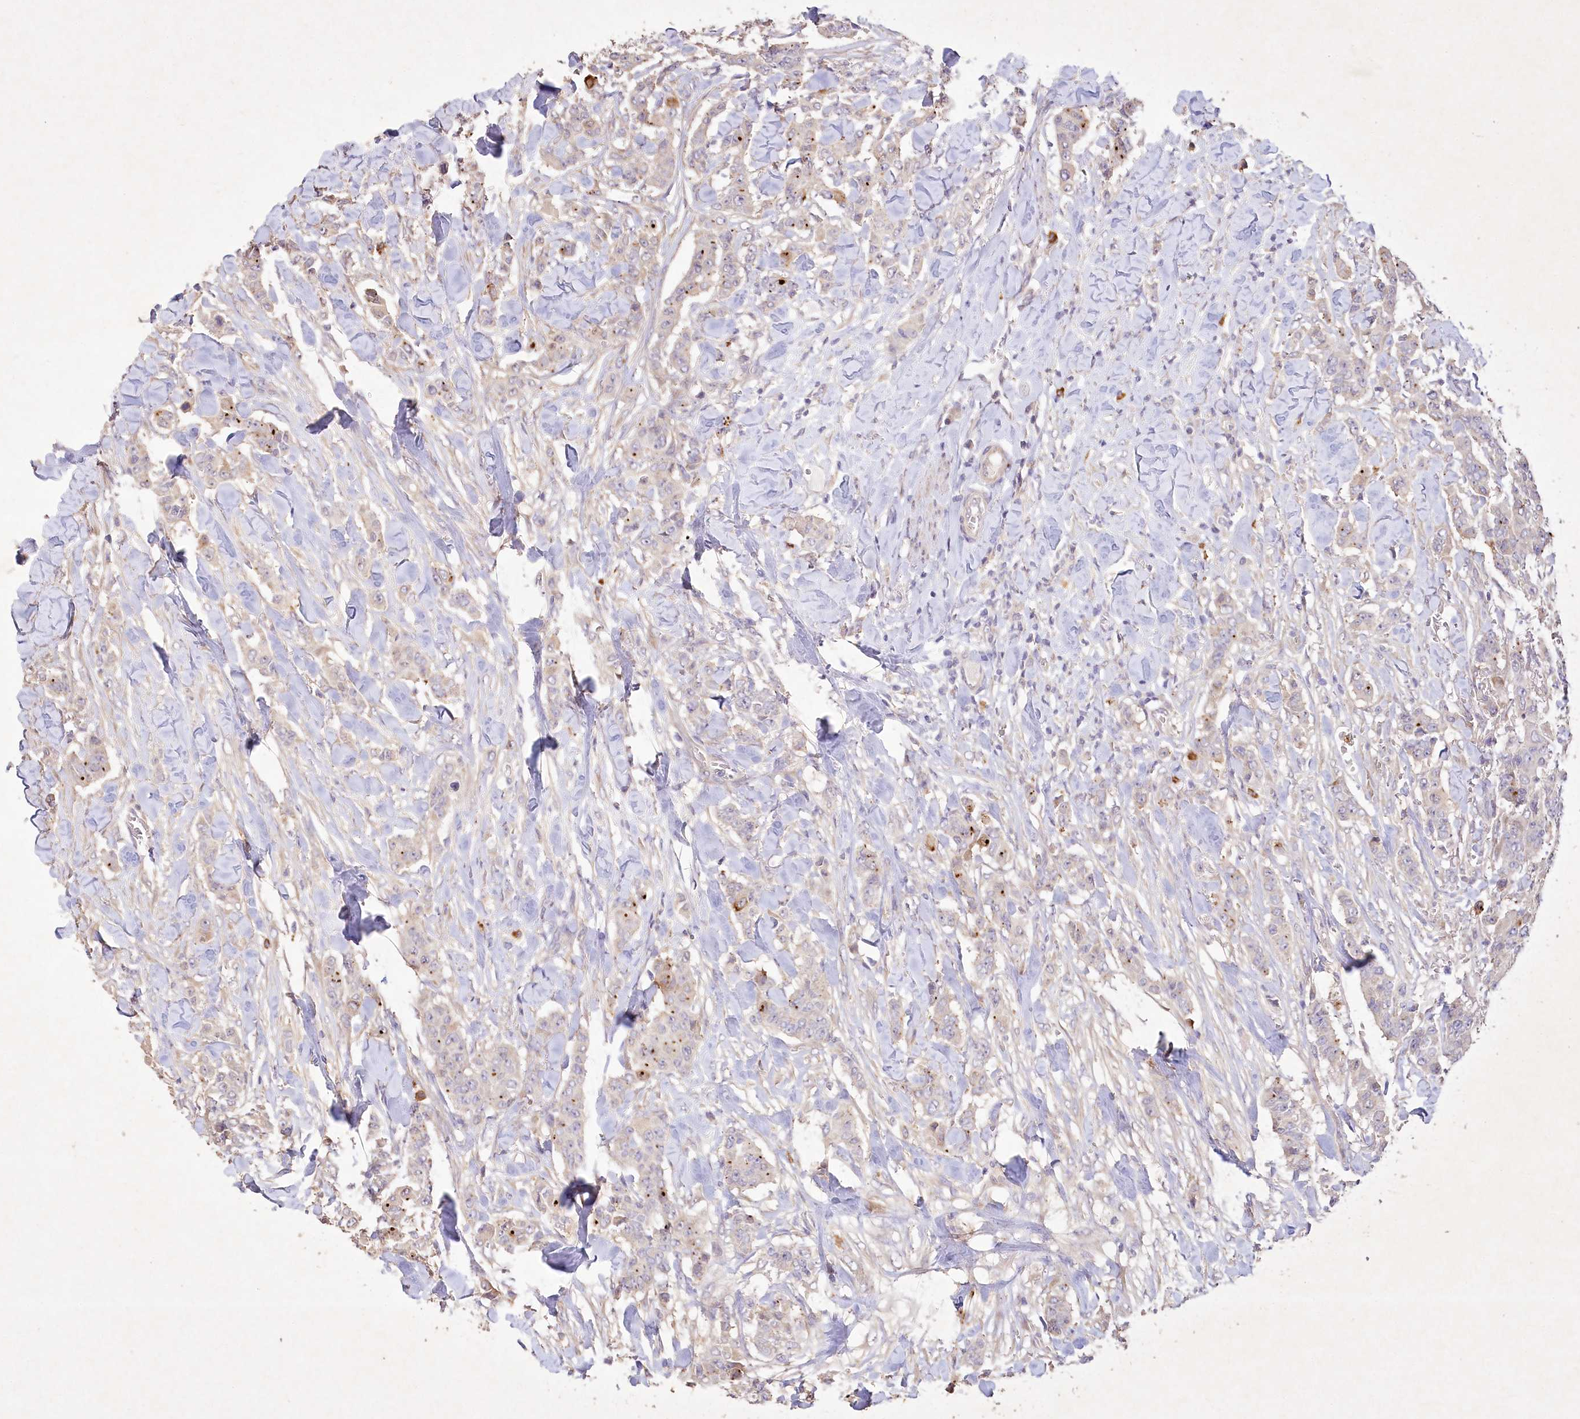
{"staining": {"intensity": "negative", "quantity": "none", "location": "none"}, "tissue": "breast cancer", "cell_type": "Tumor cells", "image_type": "cancer", "snomed": [{"axis": "morphology", "description": "Duct carcinoma"}, {"axis": "topography", "description": "Breast"}], "caption": "Image shows no significant protein staining in tumor cells of breast cancer. (Stains: DAB (3,3'-diaminobenzidine) immunohistochemistry (IHC) with hematoxylin counter stain, Microscopy: brightfield microscopy at high magnification).", "gene": "IRAK1BP1", "patient": {"sex": "female", "age": 40}}